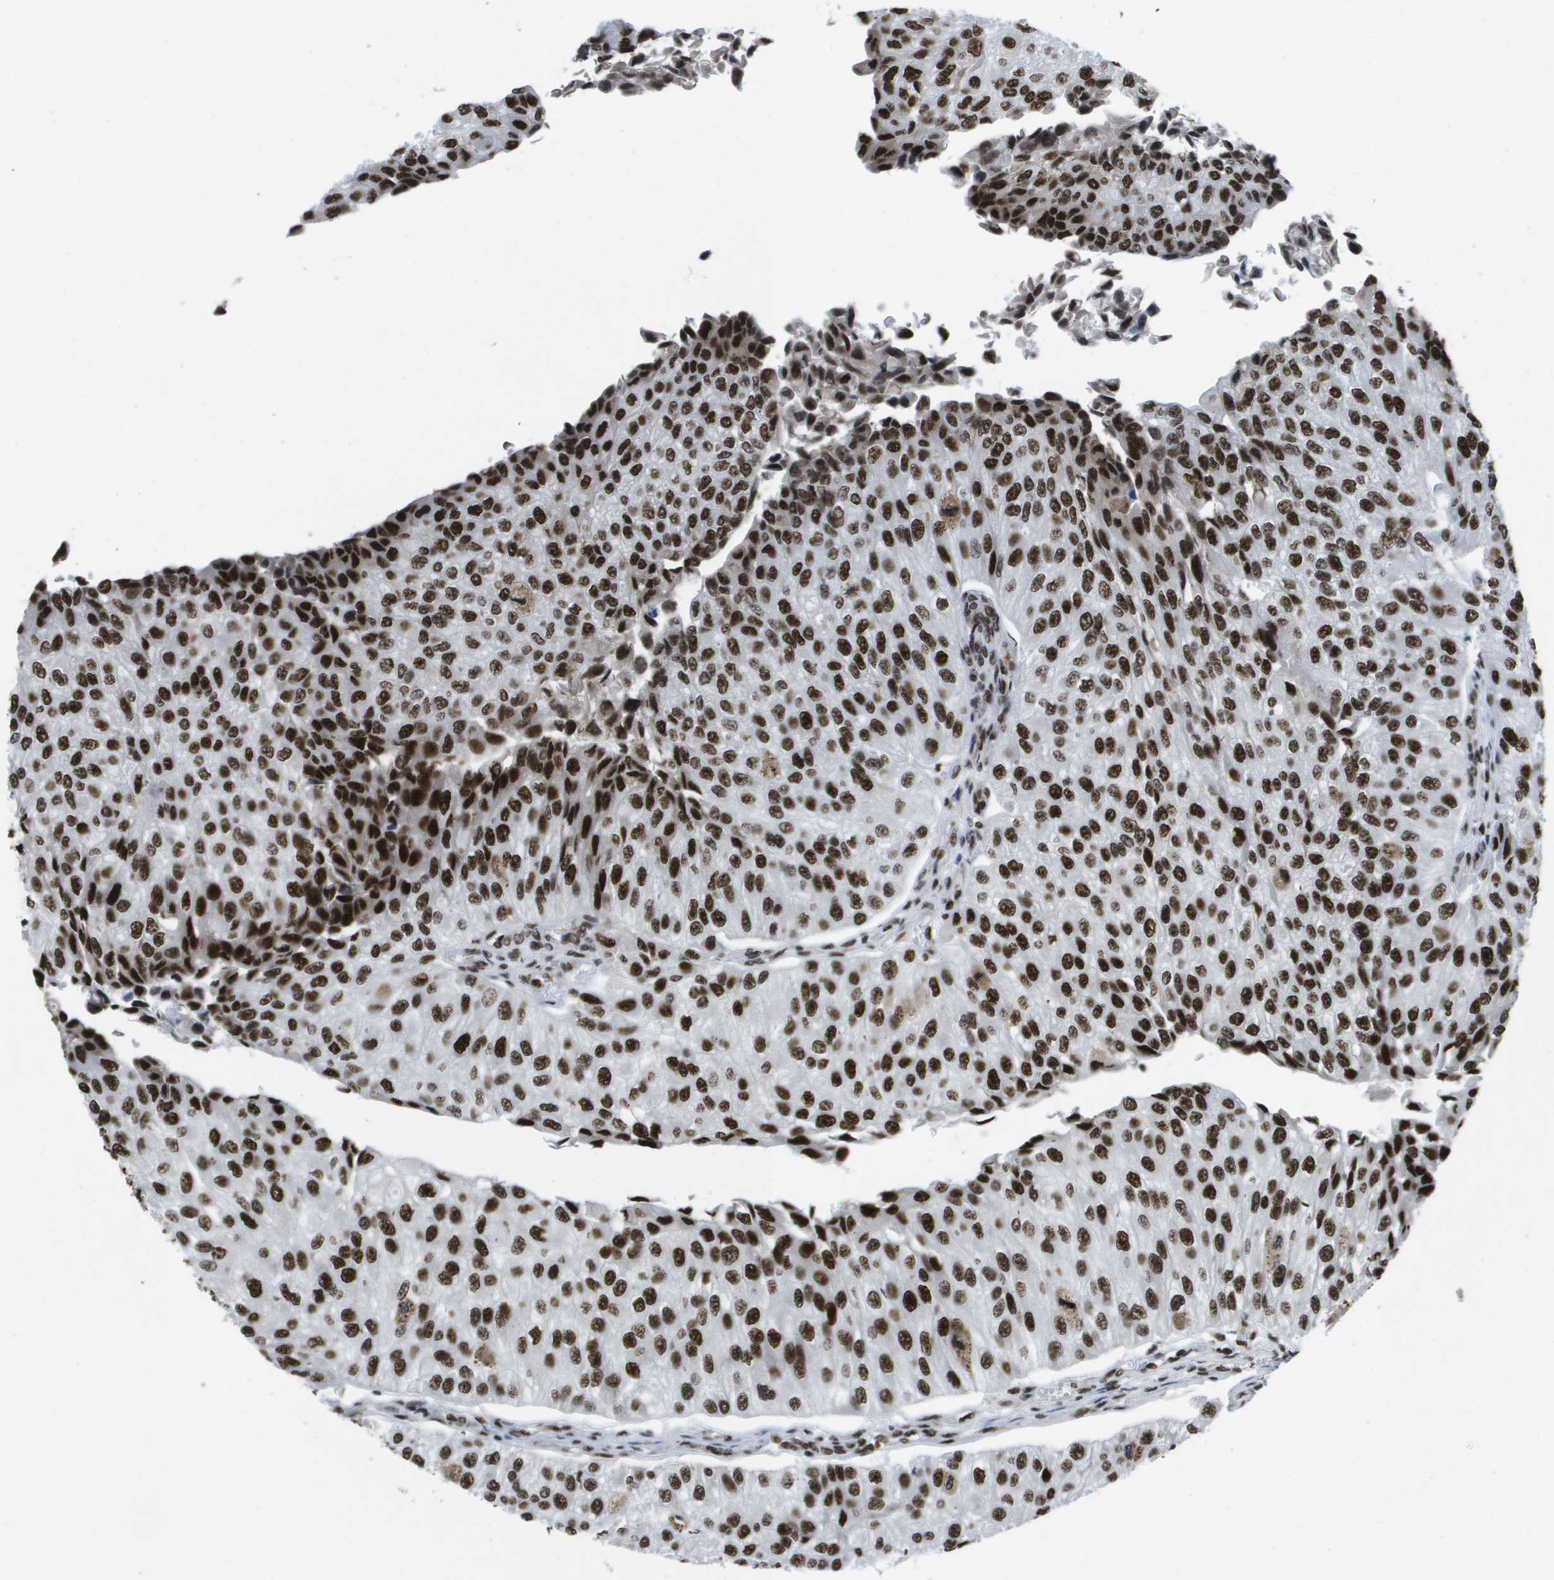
{"staining": {"intensity": "strong", "quantity": ">75%", "location": "nuclear"}, "tissue": "urothelial cancer", "cell_type": "Tumor cells", "image_type": "cancer", "snomed": [{"axis": "morphology", "description": "Urothelial carcinoma, High grade"}, {"axis": "topography", "description": "Kidney"}, {"axis": "topography", "description": "Urinary bladder"}], "caption": "Tumor cells demonstrate strong nuclear staining in about >75% of cells in high-grade urothelial carcinoma. The staining is performed using DAB (3,3'-diaminobenzidine) brown chromogen to label protein expression. The nuclei are counter-stained blue using hematoxylin.", "gene": "NSRP1", "patient": {"sex": "male", "age": 77}}